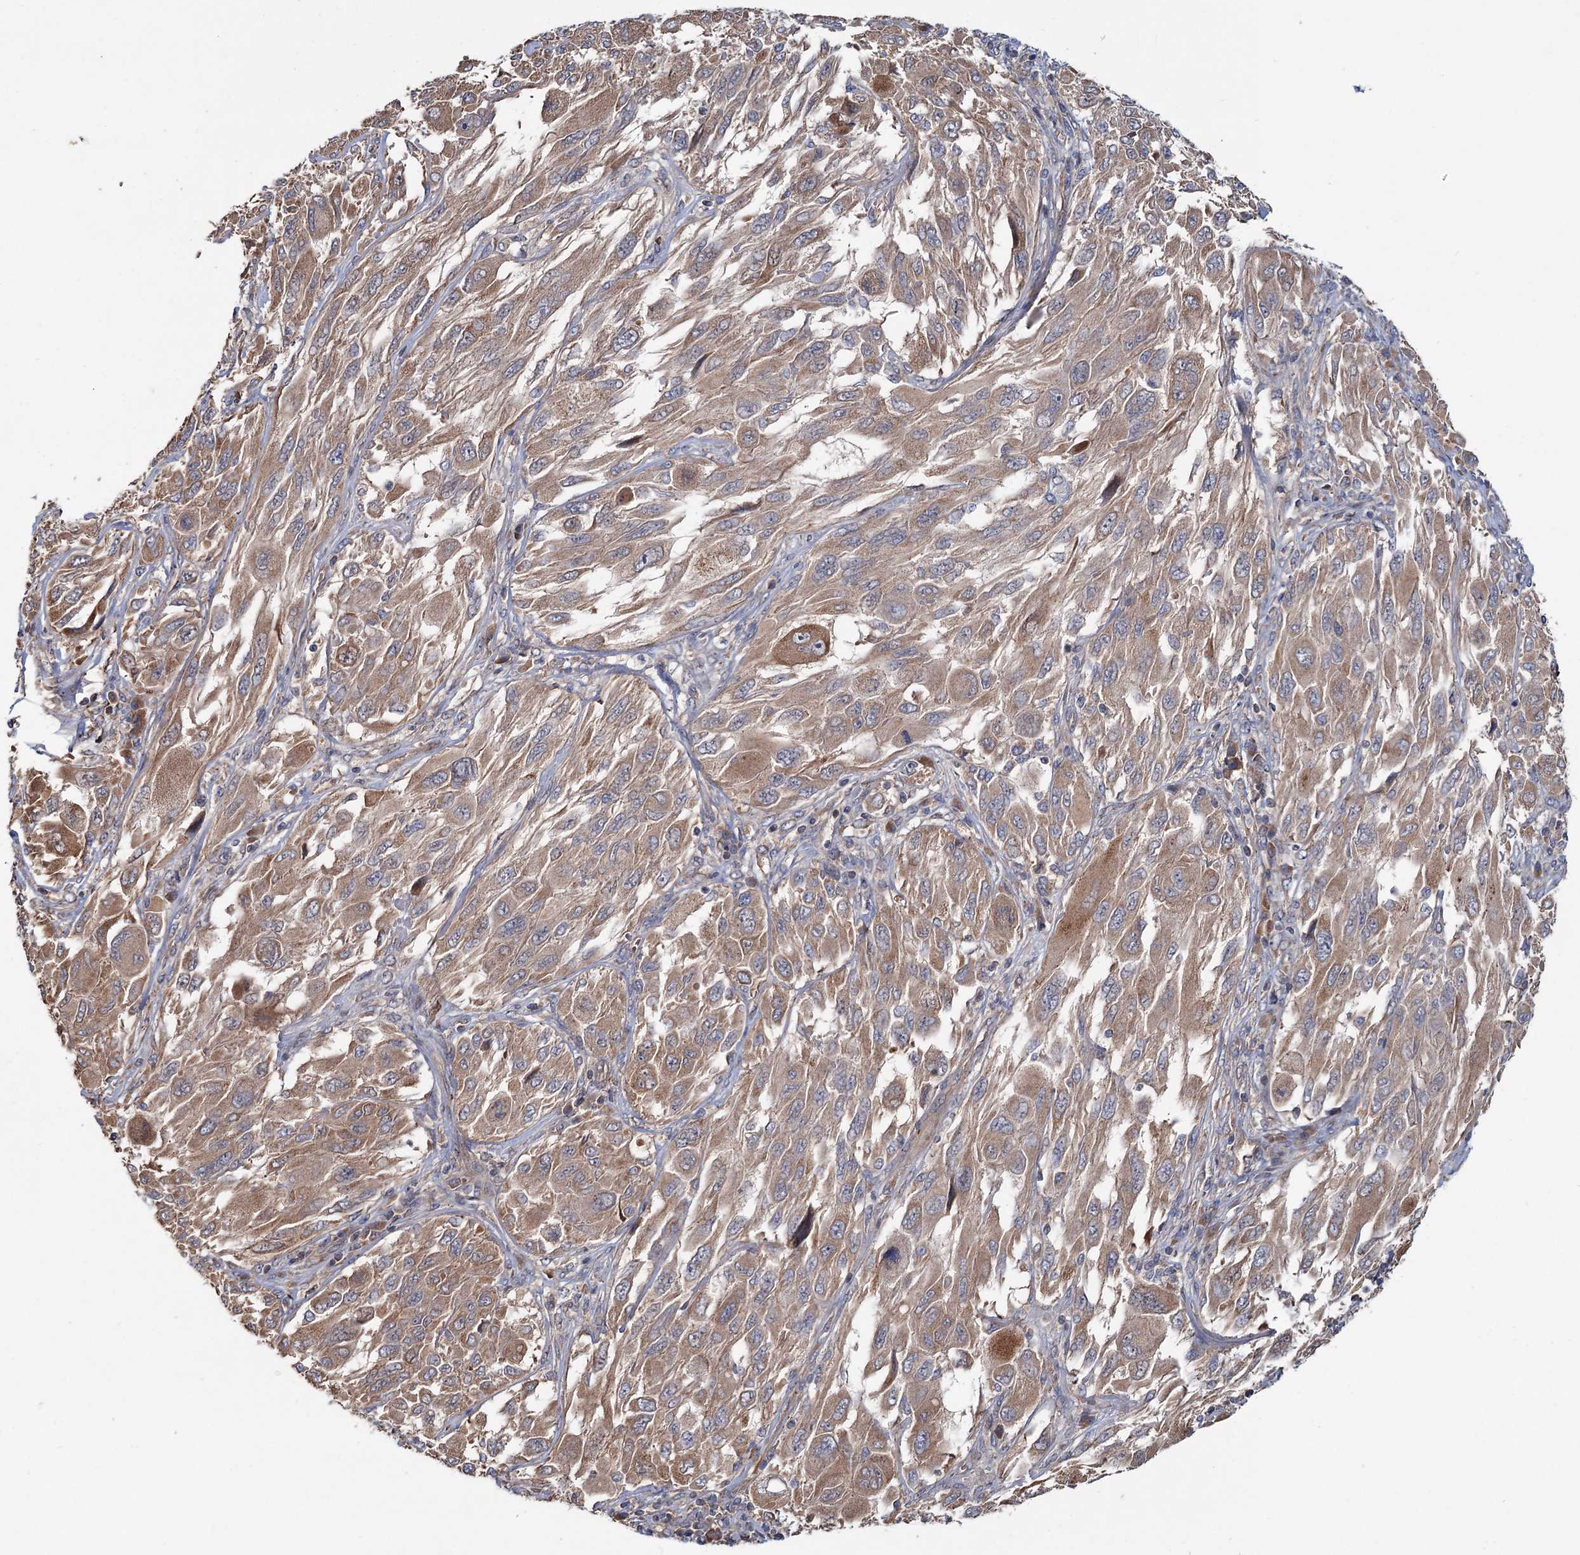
{"staining": {"intensity": "moderate", "quantity": ">75%", "location": "cytoplasmic/membranous"}, "tissue": "melanoma", "cell_type": "Tumor cells", "image_type": "cancer", "snomed": [{"axis": "morphology", "description": "Malignant melanoma, NOS"}, {"axis": "topography", "description": "Skin"}], "caption": "A medium amount of moderate cytoplasmic/membranous expression is seen in approximately >75% of tumor cells in melanoma tissue. The staining is performed using DAB (3,3'-diaminobenzidine) brown chromogen to label protein expression. The nuclei are counter-stained blue using hematoxylin.", "gene": "MTRR", "patient": {"sex": "female", "age": 91}}